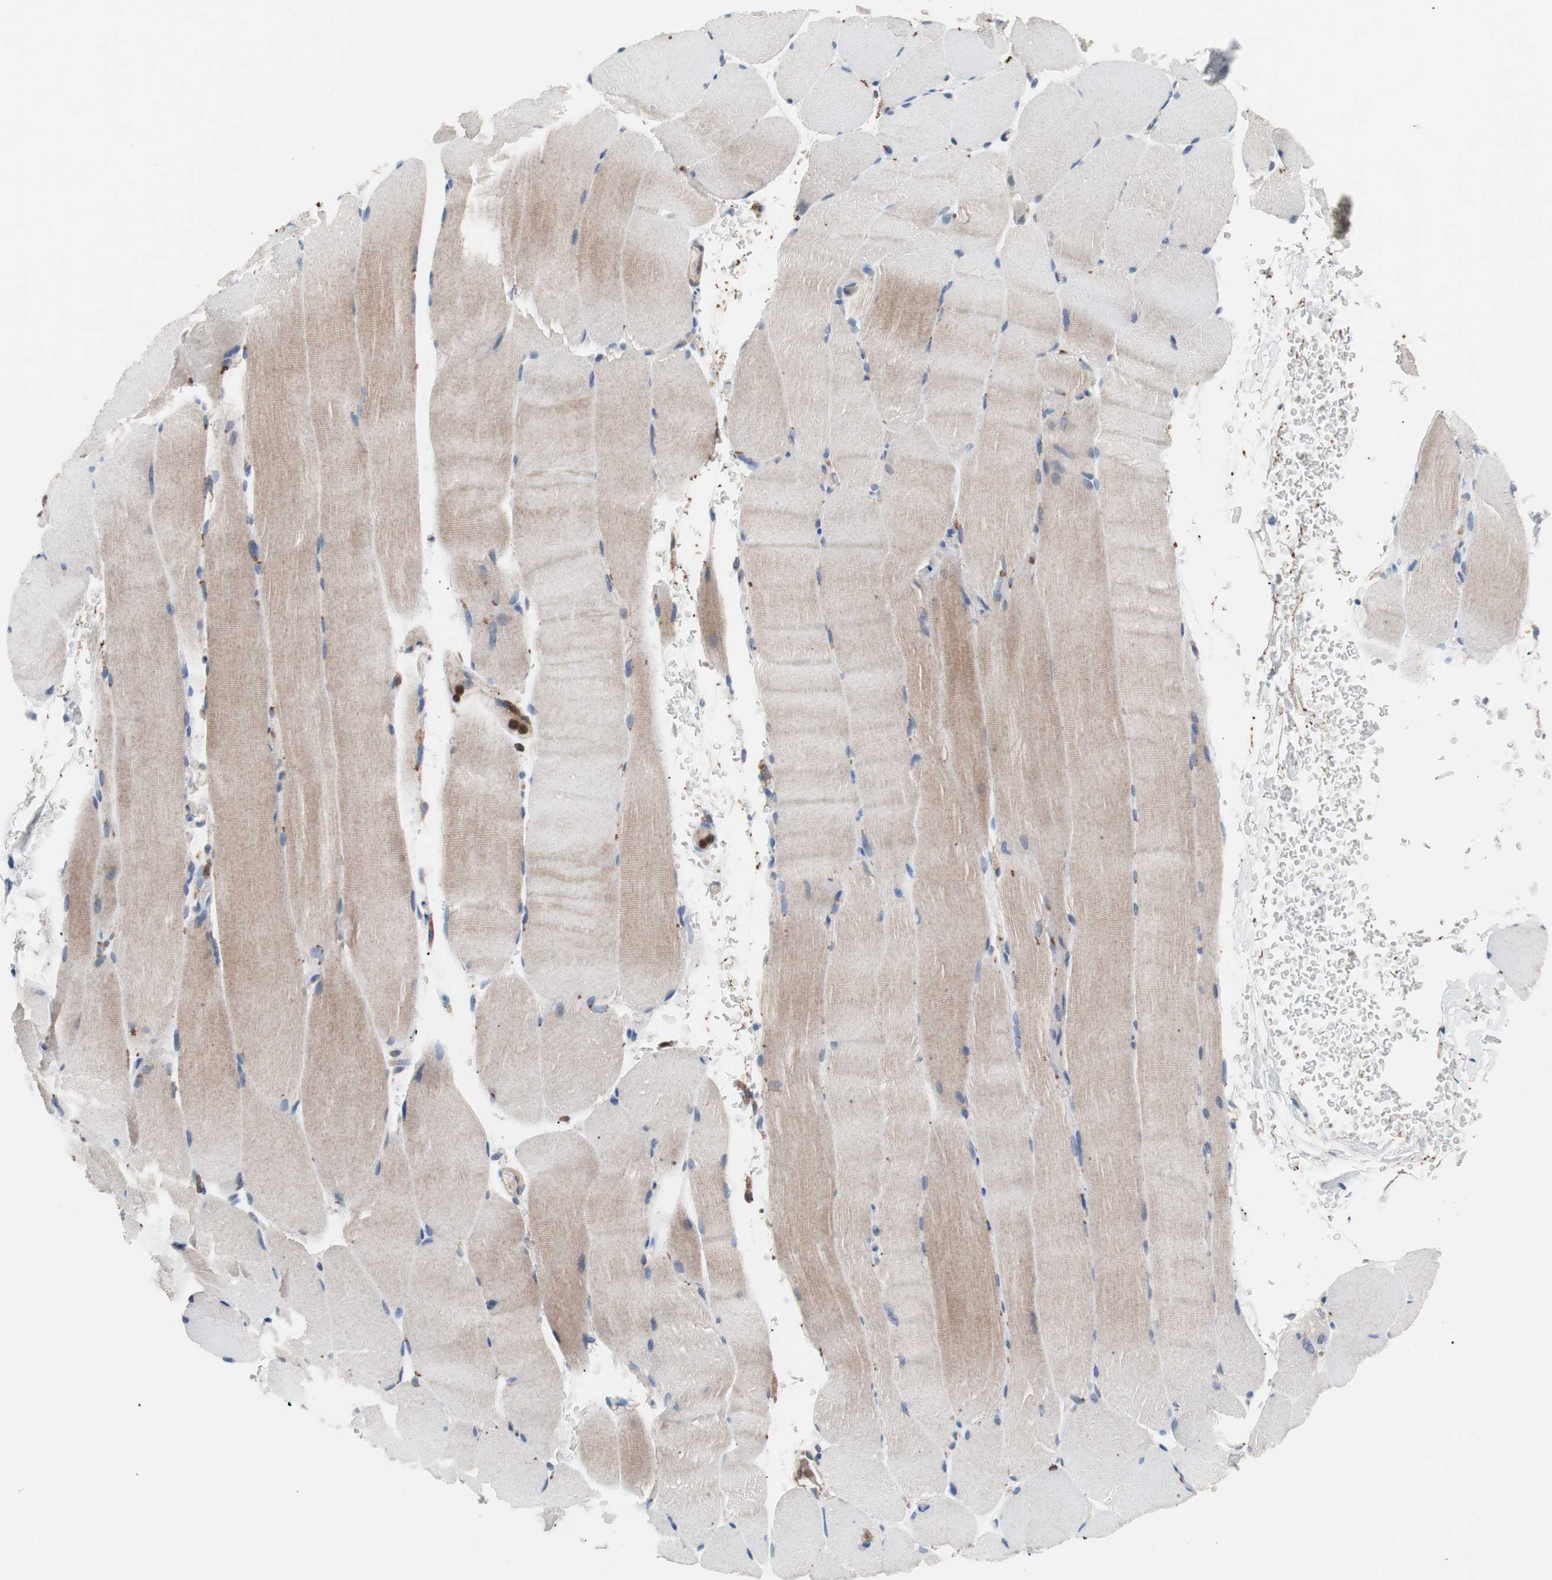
{"staining": {"intensity": "moderate", "quantity": "25%-75%", "location": "cytoplasmic/membranous"}, "tissue": "skeletal muscle", "cell_type": "Myocytes", "image_type": "normal", "snomed": [{"axis": "morphology", "description": "Normal tissue, NOS"}, {"axis": "topography", "description": "Skeletal muscle"}, {"axis": "topography", "description": "Parathyroid gland"}], "caption": "DAB immunohistochemical staining of unremarkable skeletal muscle exhibits moderate cytoplasmic/membranous protein staining in approximately 25%-75% of myocytes. (IHC, brightfield microscopy, high magnification).", "gene": "PIK3R1", "patient": {"sex": "female", "age": 37}}